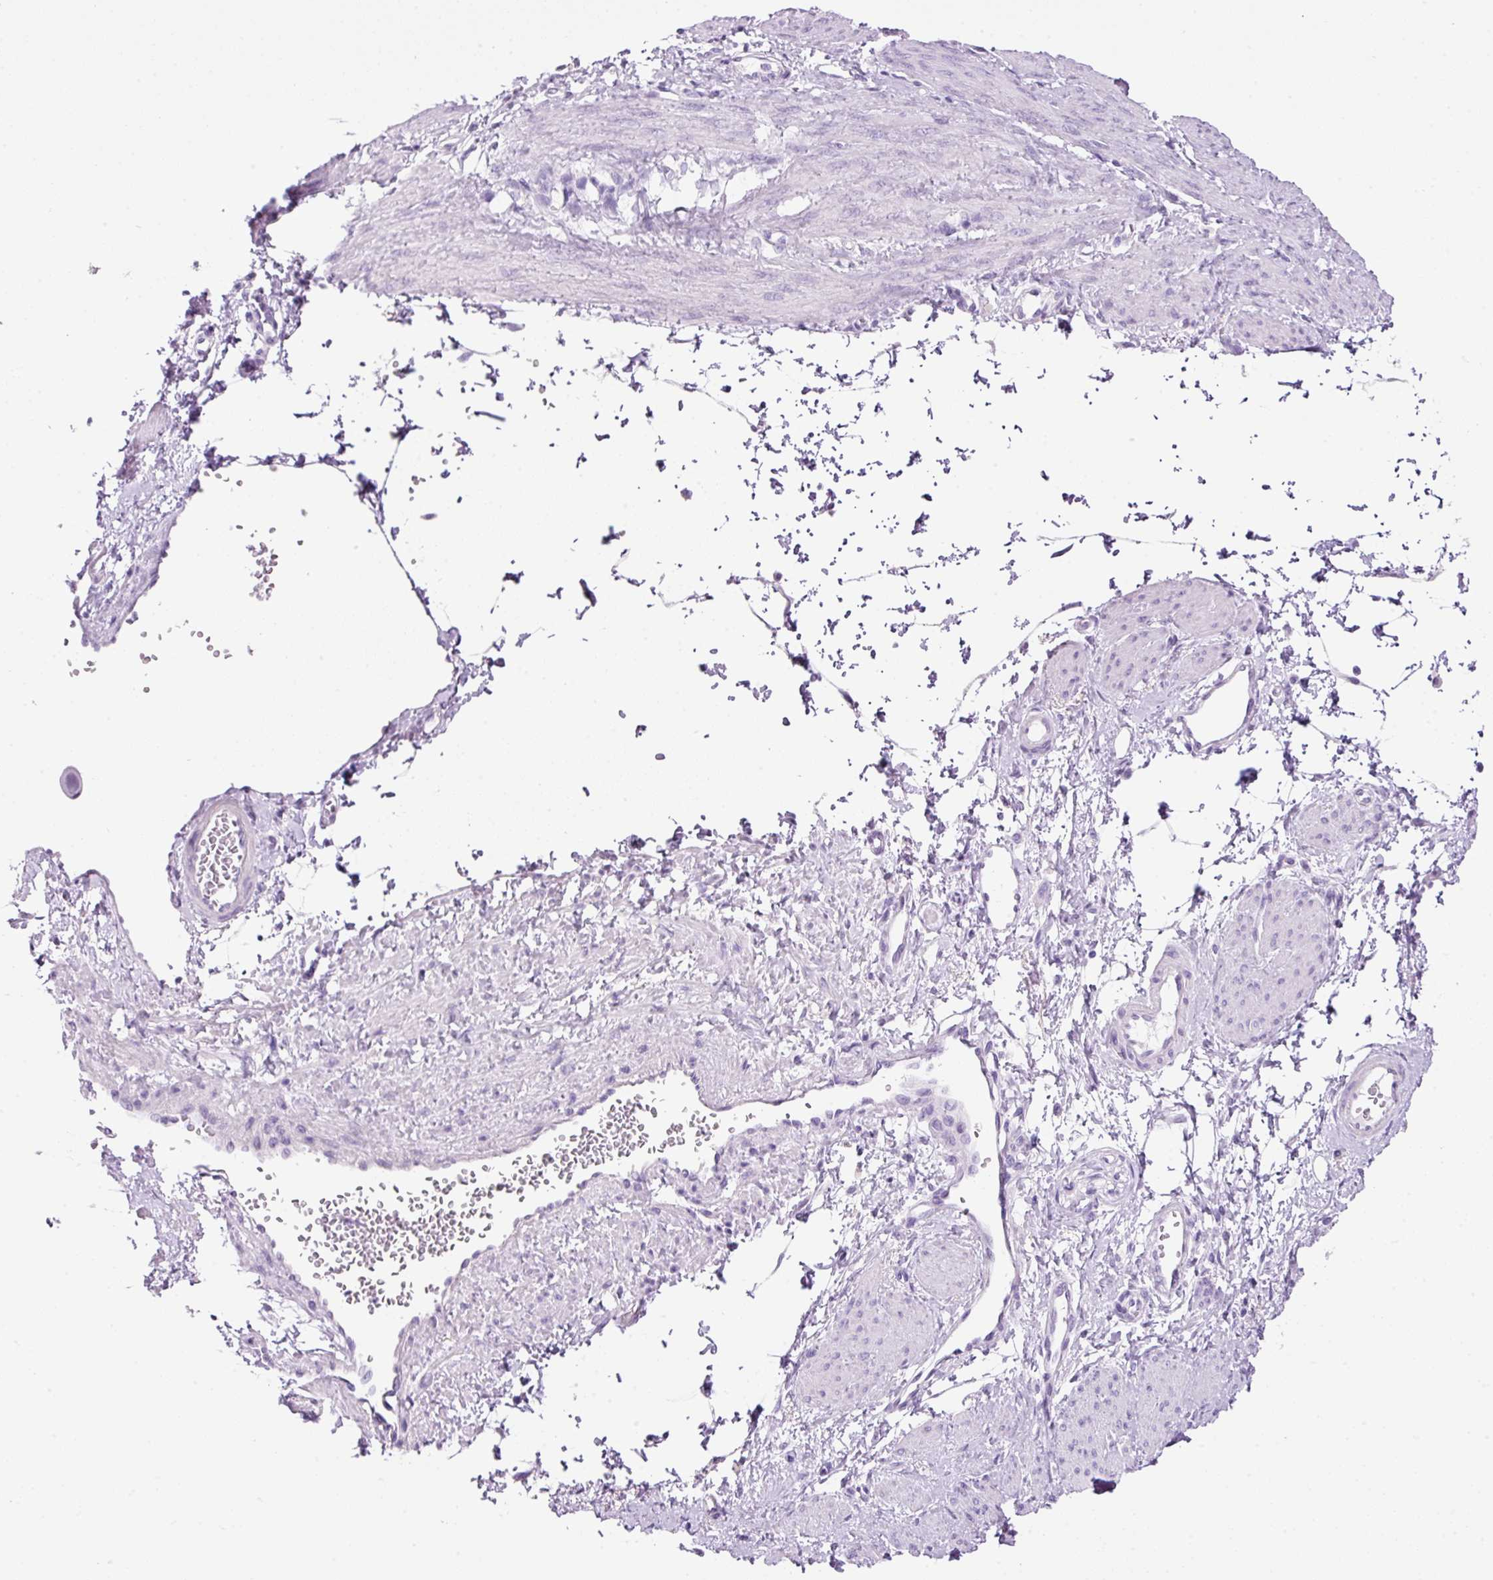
{"staining": {"intensity": "negative", "quantity": "none", "location": "none"}, "tissue": "smooth muscle", "cell_type": "Smooth muscle cells", "image_type": "normal", "snomed": [{"axis": "morphology", "description": "Normal tissue, NOS"}, {"axis": "topography", "description": "Smooth muscle"}, {"axis": "topography", "description": "Uterus"}], "caption": "An immunohistochemistry (IHC) photomicrograph of unremarkable smooth muscle is shown. There is no staining in smooth muscle cells of smooth muscle. Brightfield microscopy of IHC stained with DAB (3,3'-diaminobenzidine) (brown) and hematoxylin (blue), captured at high magnification.", "gene": "BSND", "patient": {"sex": "female", "age": 39}}